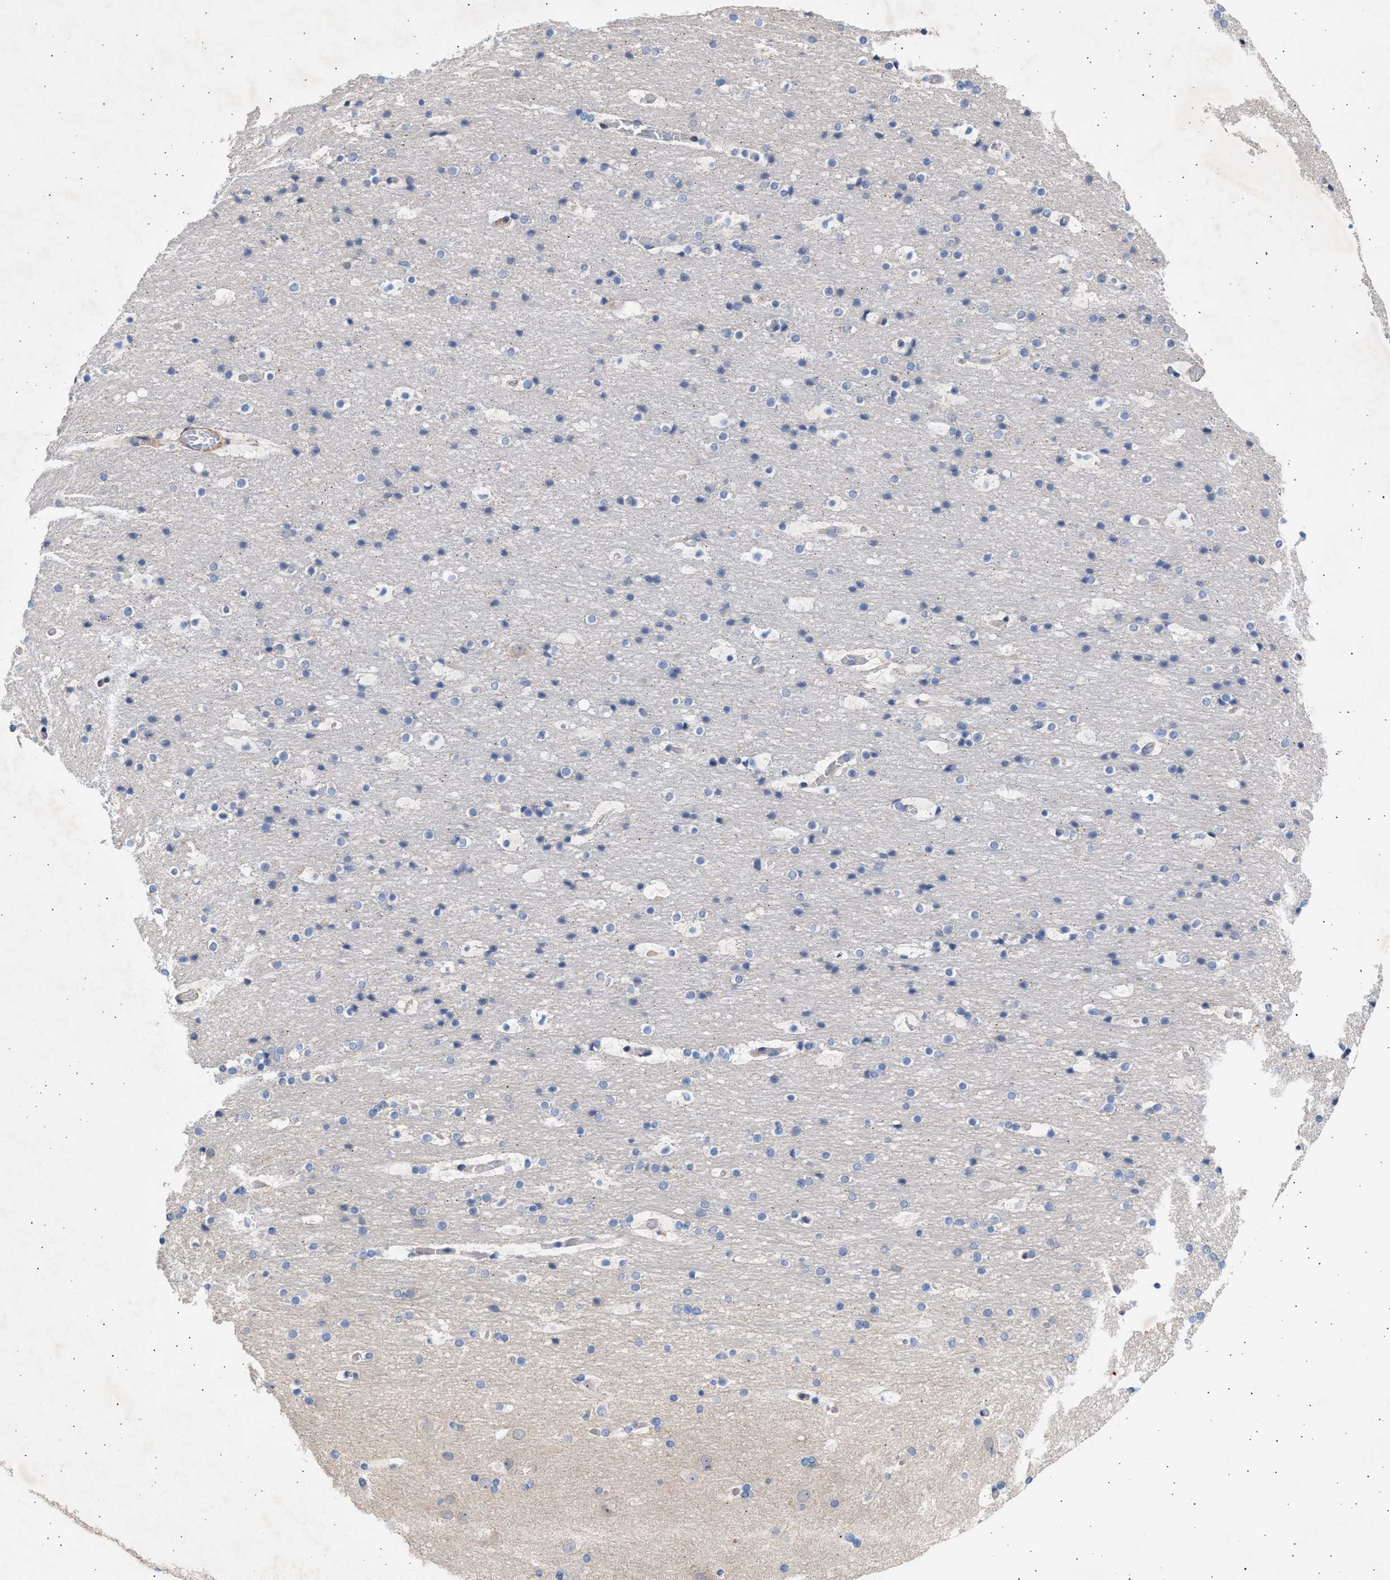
{"staining": {"intensity": "negative", "quantity": "none", "location": "none"}, "tissue": "cerebral cortex", "cell_type": "Endothelial cells", "image_type": "normal", "snomed": [{"axis": "morphology", "description": "Normal tissue, NOS"}, {"axis": "topography", "description": "Cerebral cortex"}], "caption": "There is no significant expression in endothelial cells of cerebral cortex. (DAB (3,3'-diaminobenzidine) IHC visualized using brightfield microscopy, high magnification).", "gene": "NBR1", "patient": {"sex": "male", "age": 57}}